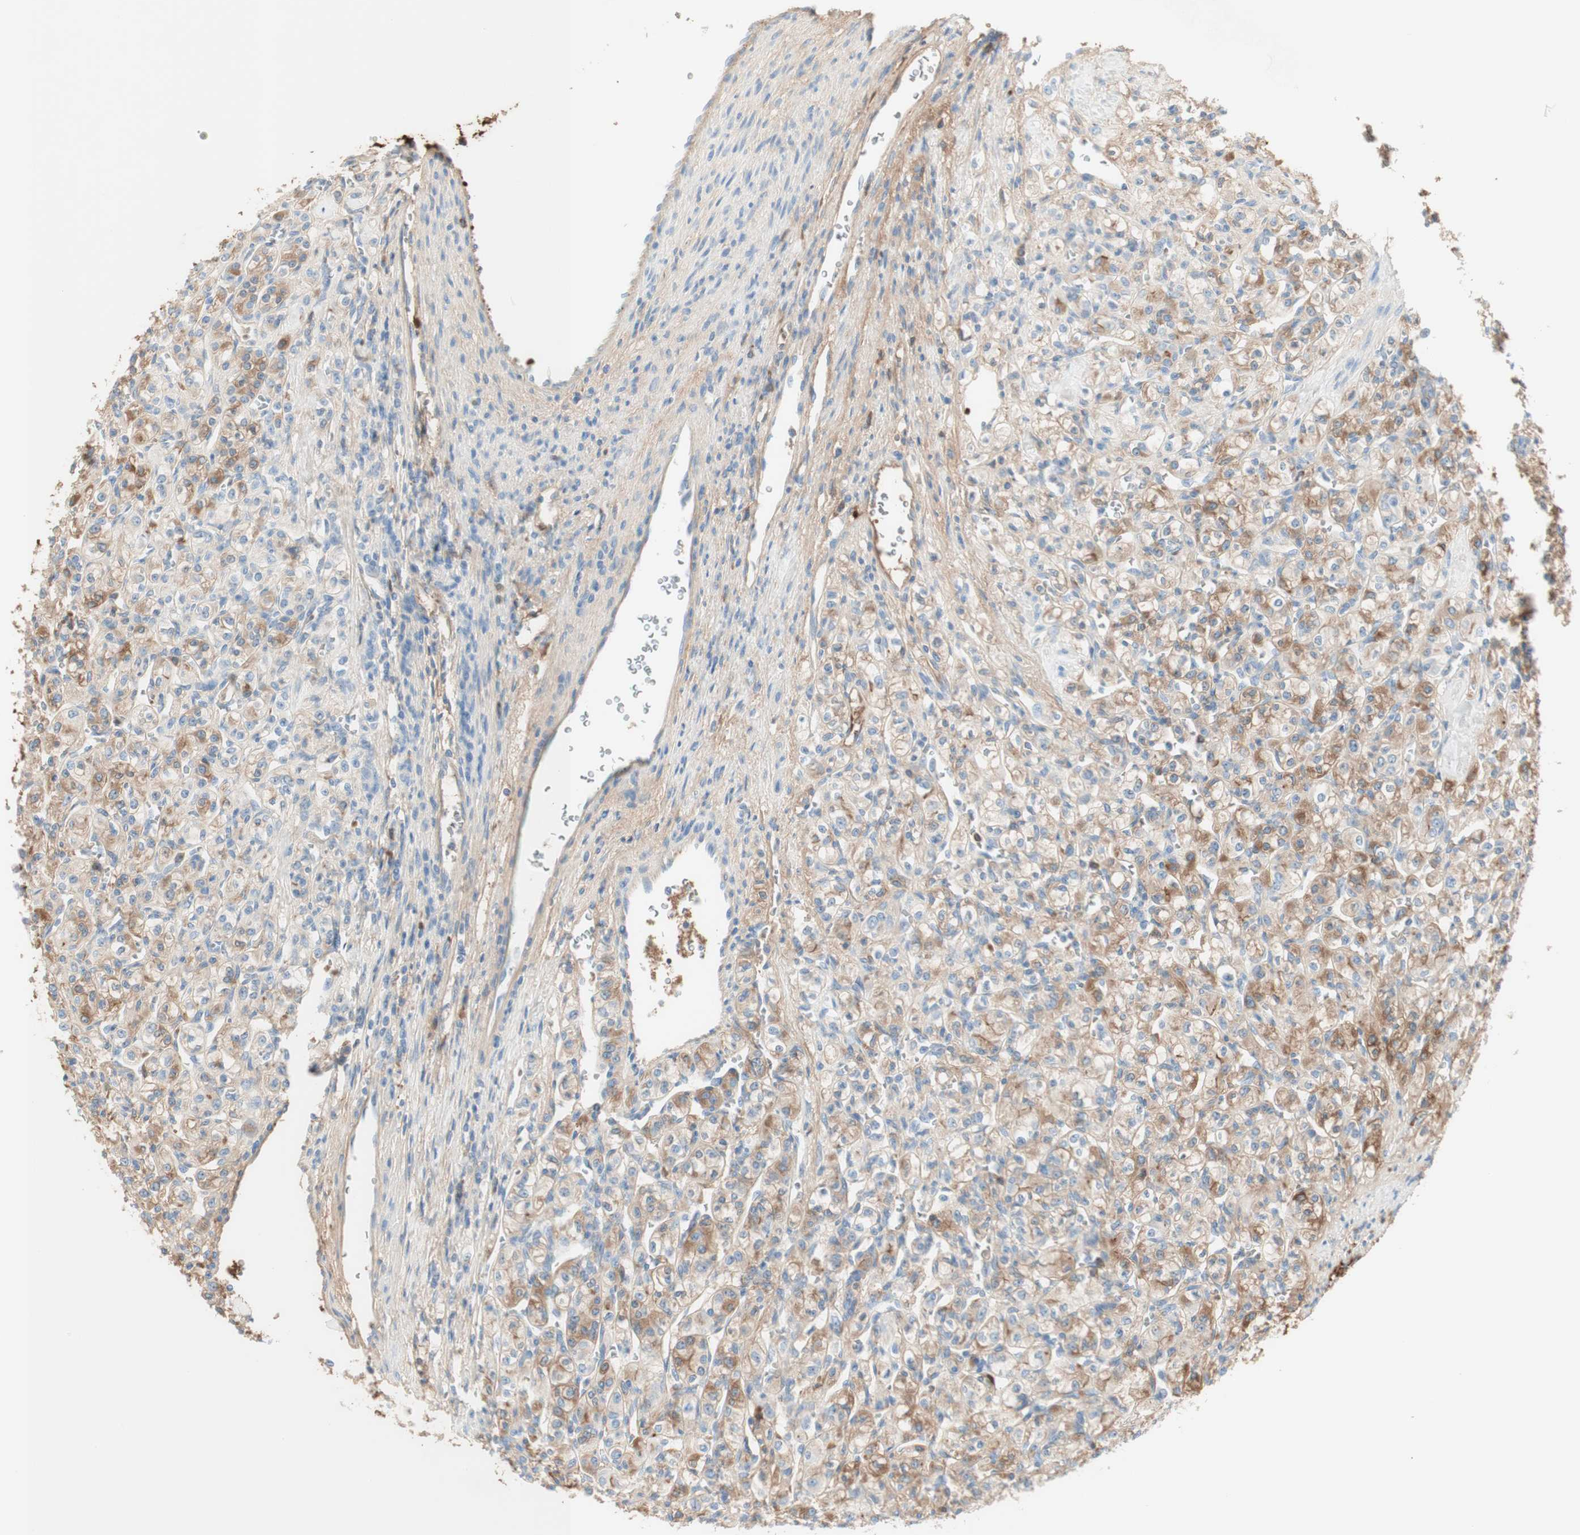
{"staining": {"intensity": "moderate", "quantity": "25%-75%", "location": "cytoplasmic/membranous"}, "tissue": "renal cancer", "cell_type": "Tumor cells", "image_type": "cancer", "snomed": [{"axis": "morphology", "description": "Adenocarcinoma, NOS"}, {"axis": "topography", "description": "Kidney"}], "caption": "Renal cancer (adenocarcinoma) stained with a protein marker exhibits moderate staining in tumor cells.", "gene": "KNG1", "patient": {"sex": "male", "age": 77}}